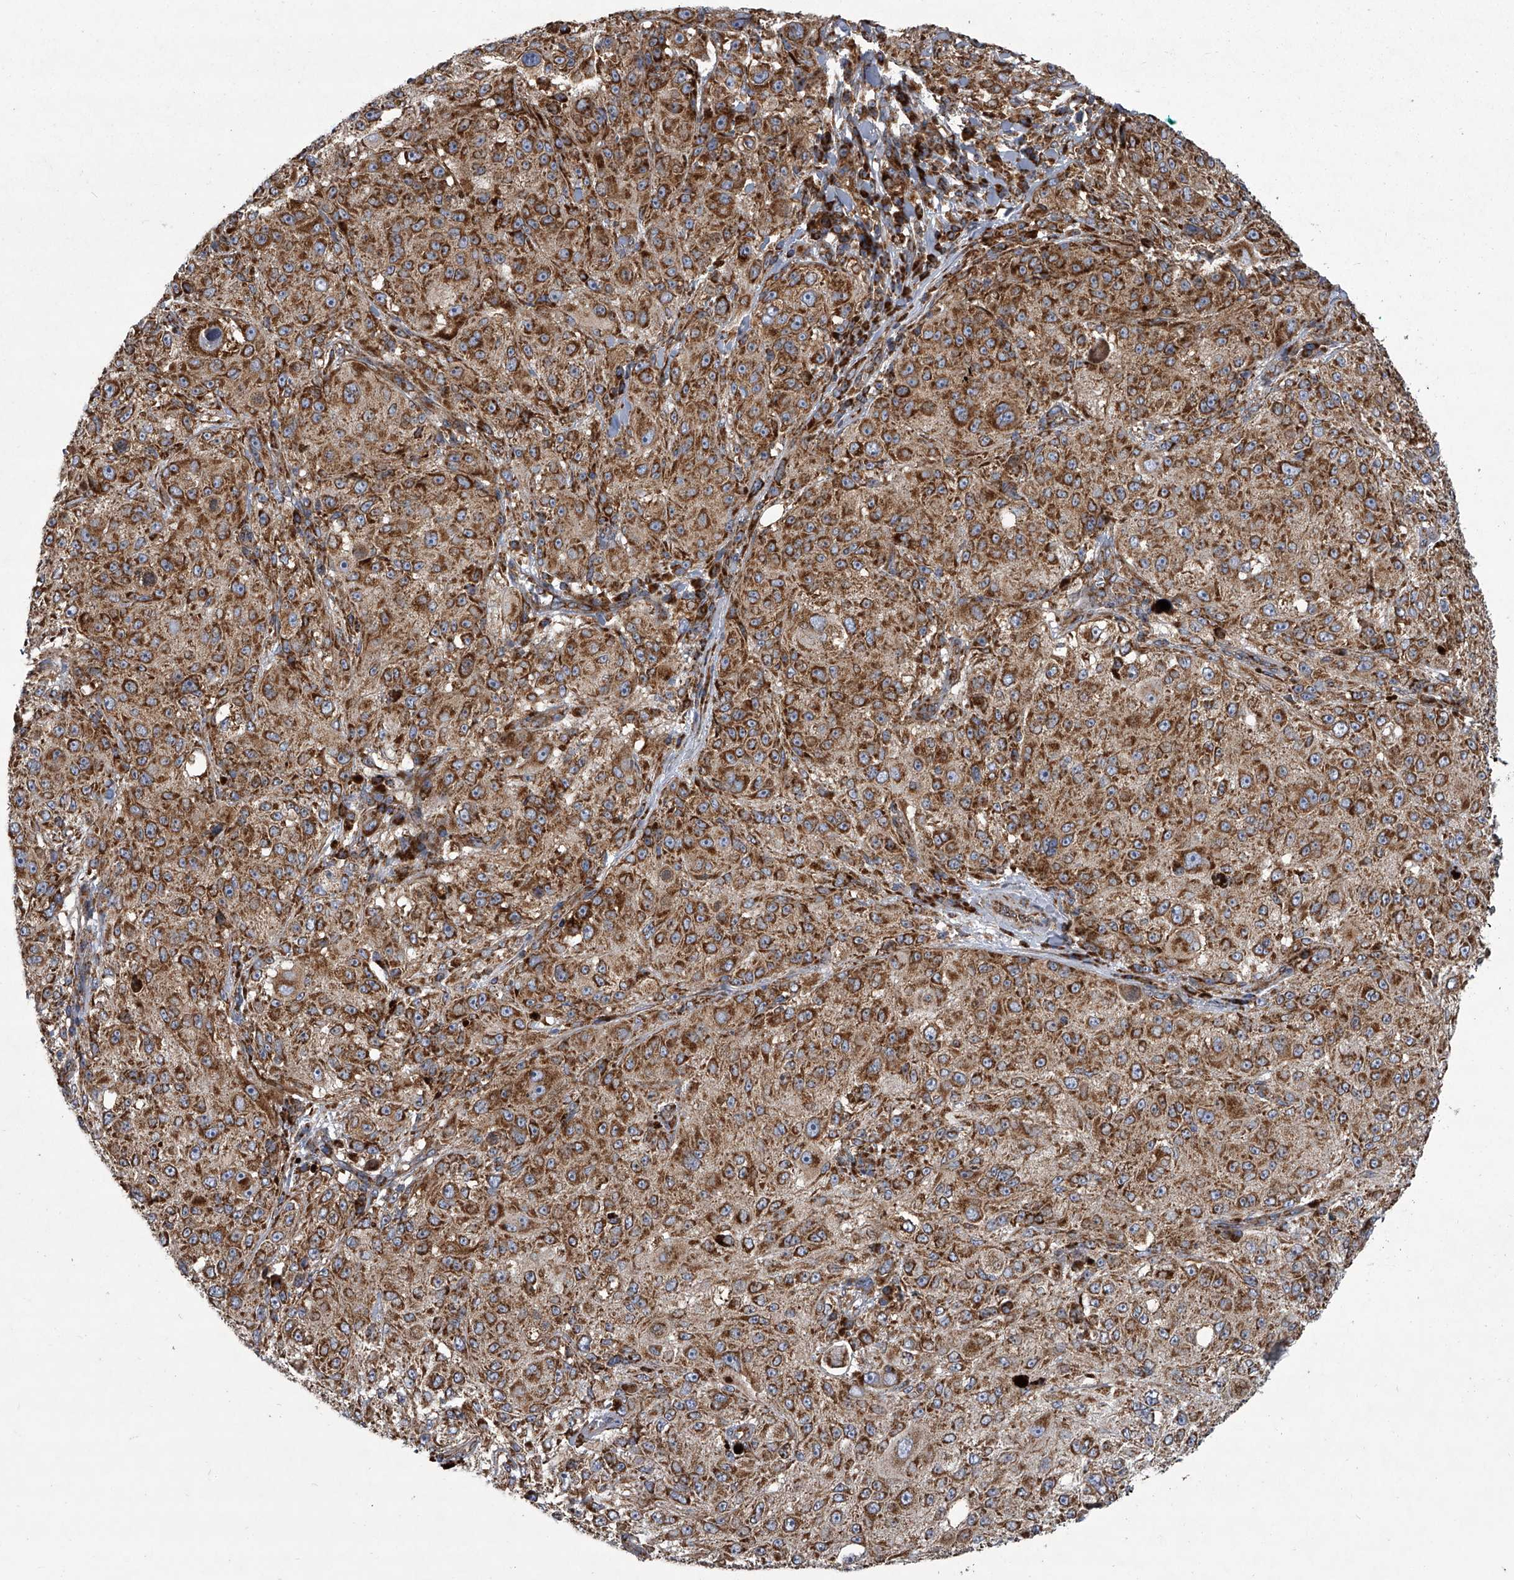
{"staining": {"intensity": "moderate", "quantity": ">75%", "location": "cytoplasmic/membranous"}, "tissue": "melanoma", "cell_type": "Tumor cells", "image_type": "cancer", "snomed": [{"axis": "morphology", "description": "Necrosis, NOS"}, {"axis": "morphology", "description": "Malignant melanoma, NOS"}, {"axis": "topography", "description": "Skin"}], "caption": "Immunohistochemical staining of human melanoma reveals medium levels of moderate cytoplasmic/membranous protein staining in about >75% of tumor cells.", "gene": "ZC3H15", "patient": {"sex": "female", "age": 87}}